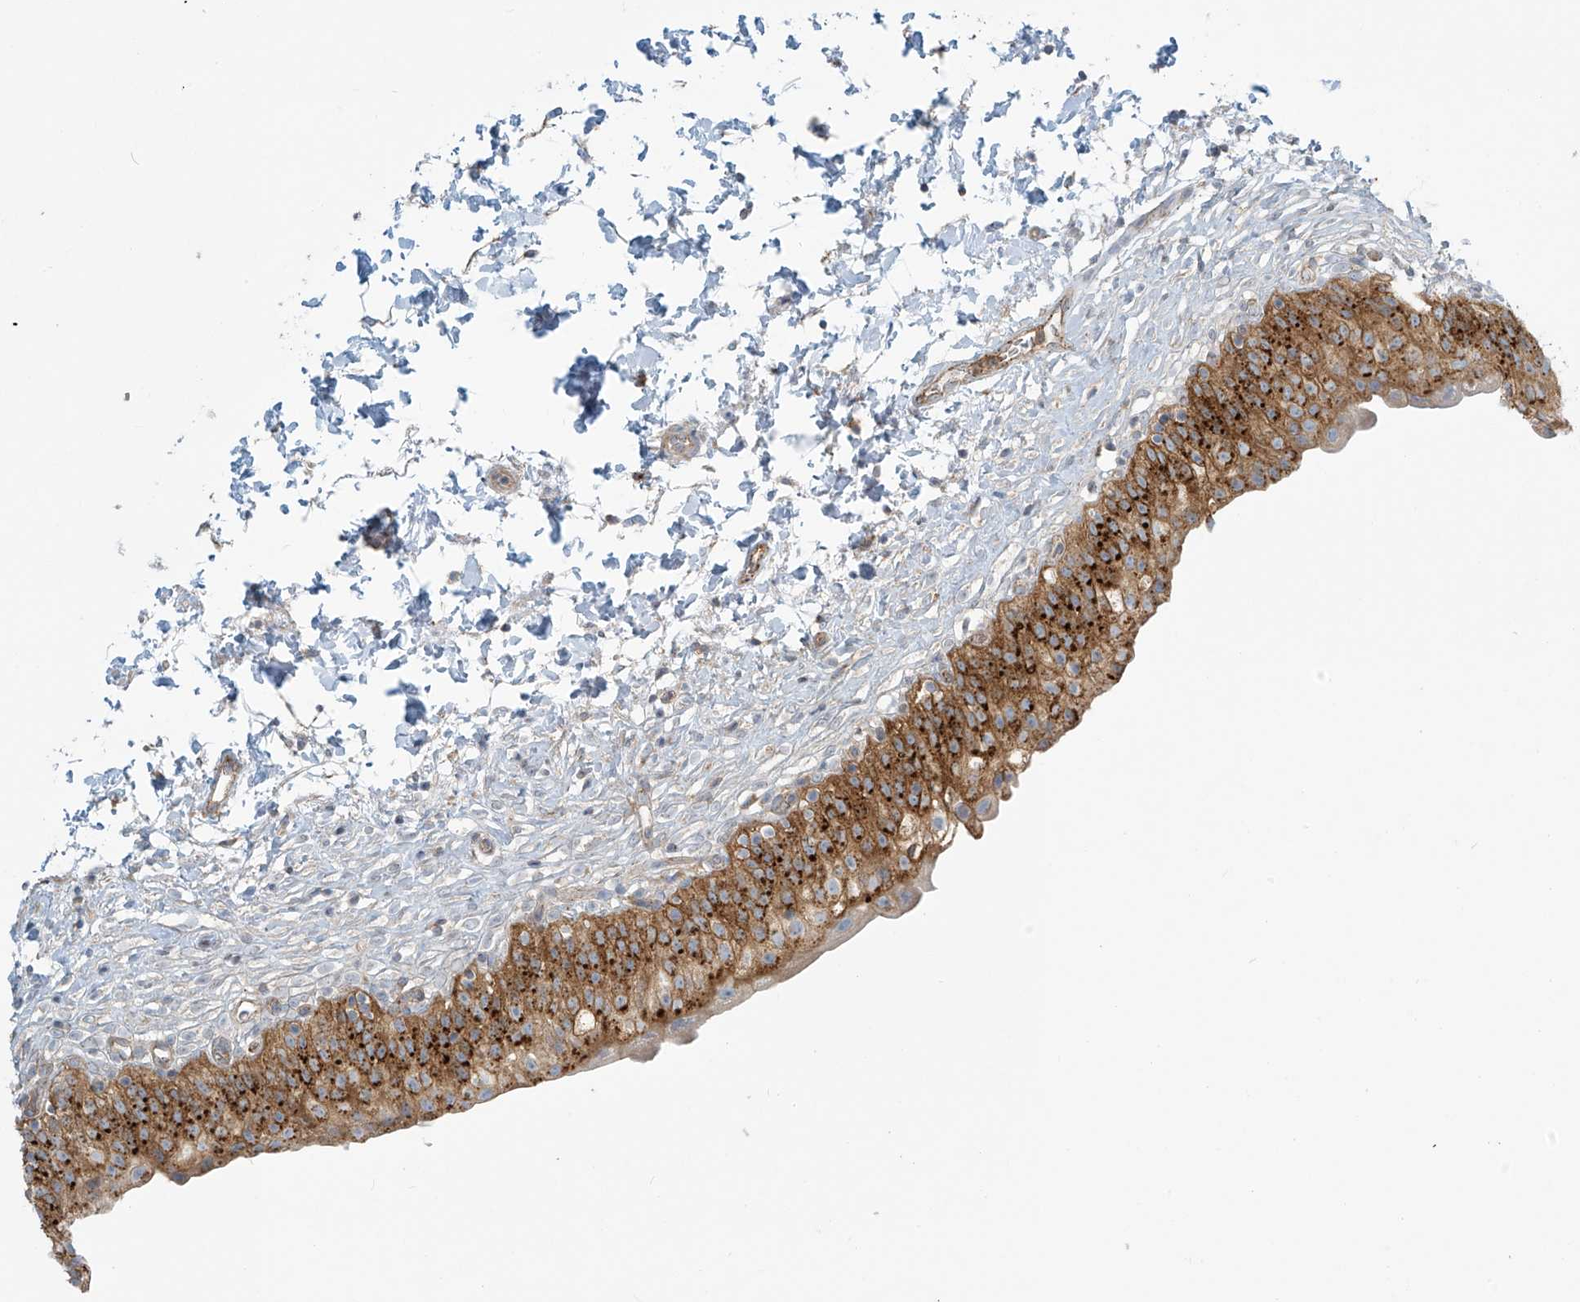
{"staining": {"intensity": "strong", "quantity": ">75%", "location": "cytoplasmic/membranous"}, "tissue": "urinary bladder", "cell_type": "Urothelial cells", "image_type": "normal", "snomed": [{"axis": "morphology", "description": "Normal tissue, NOS"}, {"axis": "topography", "description": "Urinary bladder"}], "caption": "Immunohistochemistry of benign urinary bladder displays high levels of strong cytoplasmic/membranous positivity in approximately >75% of urothelial cells. (Stains: DAB (3,3'-diaminobenzidine) in brown, nuclei in blue, Microscopy: brightfield microscopy at high magnification).", "gene": "LZTS3", "patient": {"sex": "male", "age": 55}}